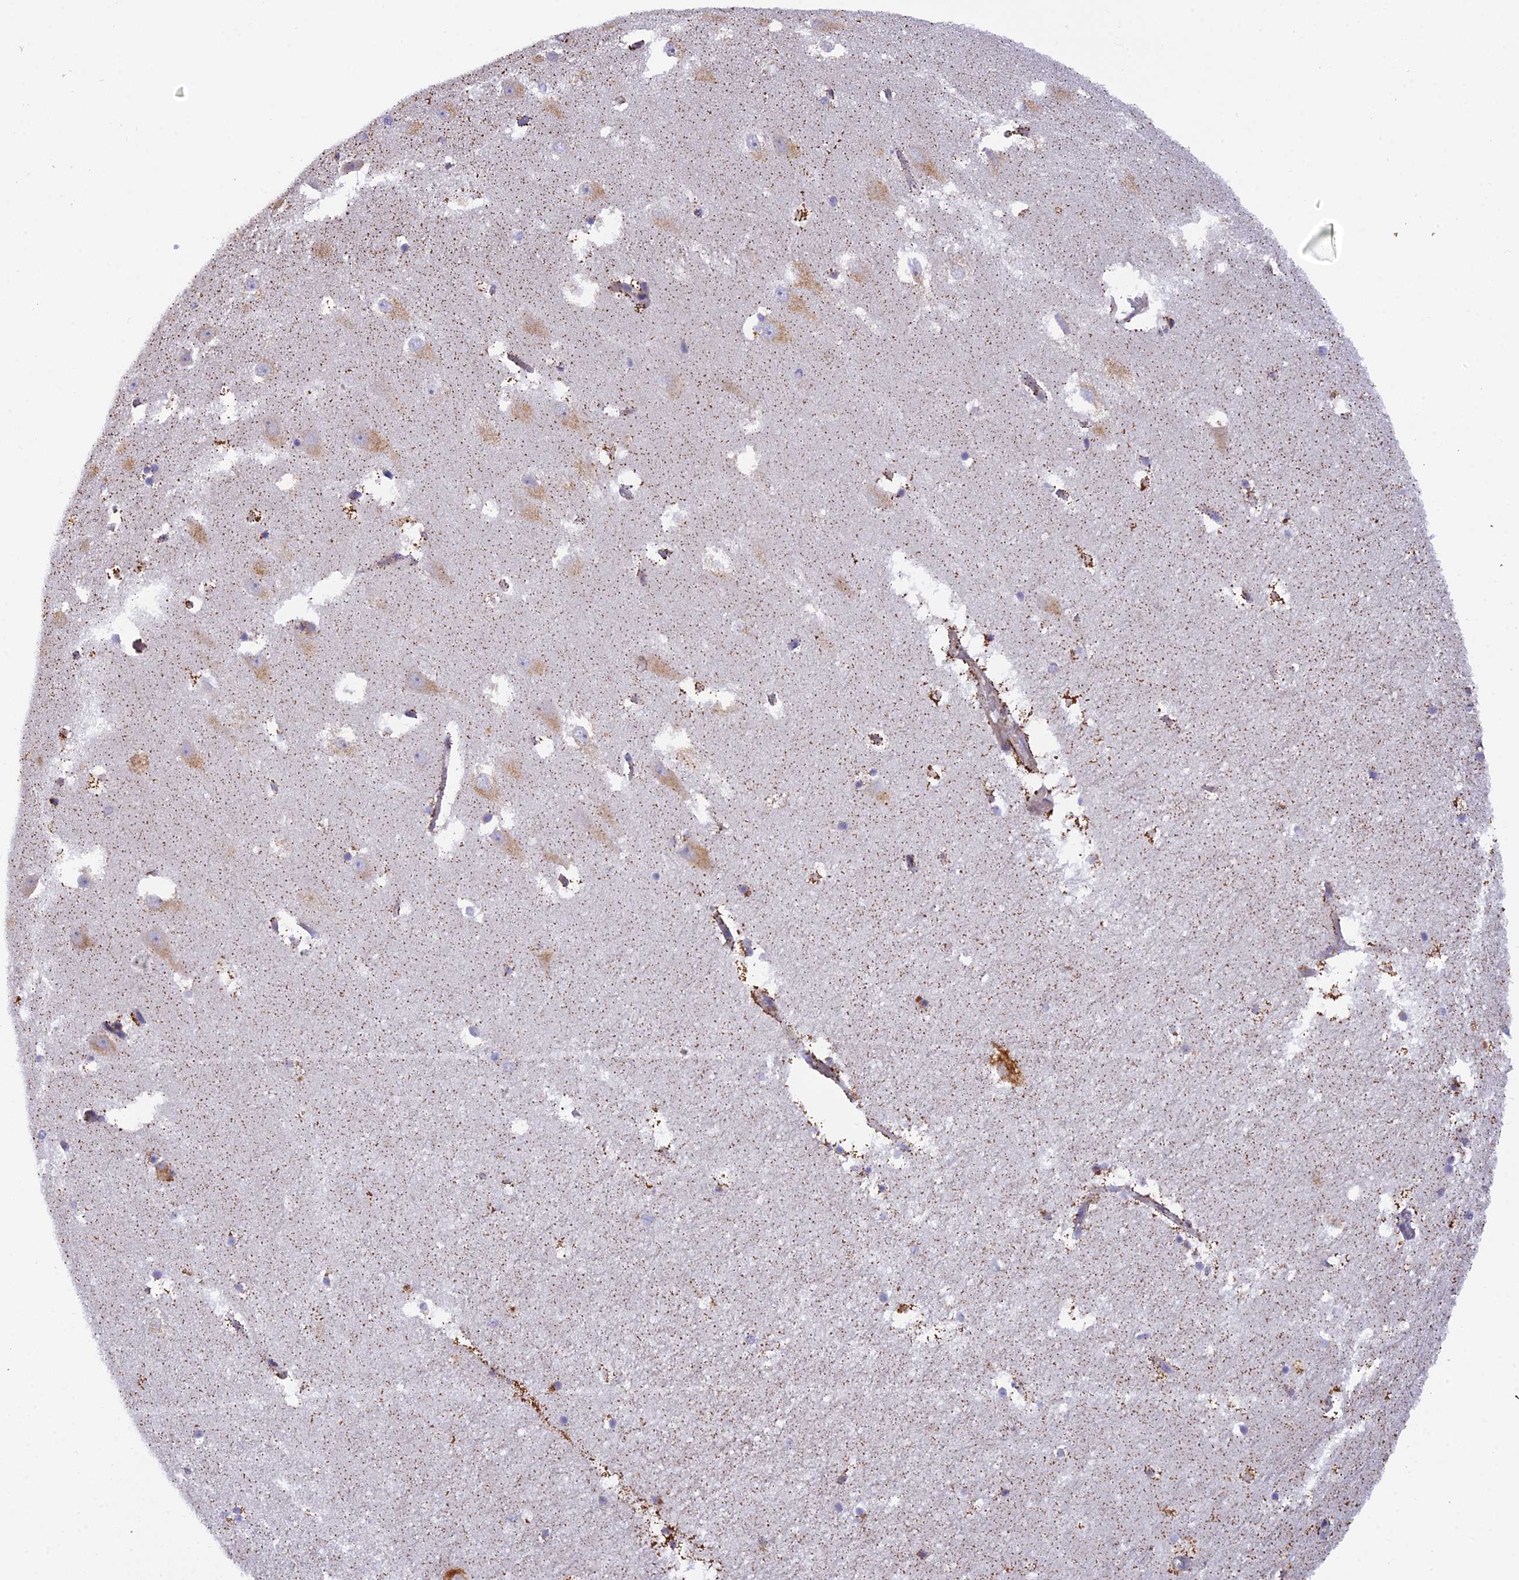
{"staining": {"intensity": "moderate", "quantity": "<25%", "location": "cytoplasmic/membranous"}, "tissue": "hippocampus", "cell_type": "Glial cells", "image_type": "normal", "snomed": [{"axis": "morphology", "description": "Normal tissue, NOS"}, {"axis": "topography", "description": "Hippocampus"}], "caption": "Immunohistochemical staining of benign human hippocampus exhibits moderate cytoplasmic/membranous protein expression in about <25% of glial cells.", "gene": "CLCN7", "patient": {"sex": "female", "age": 52}}